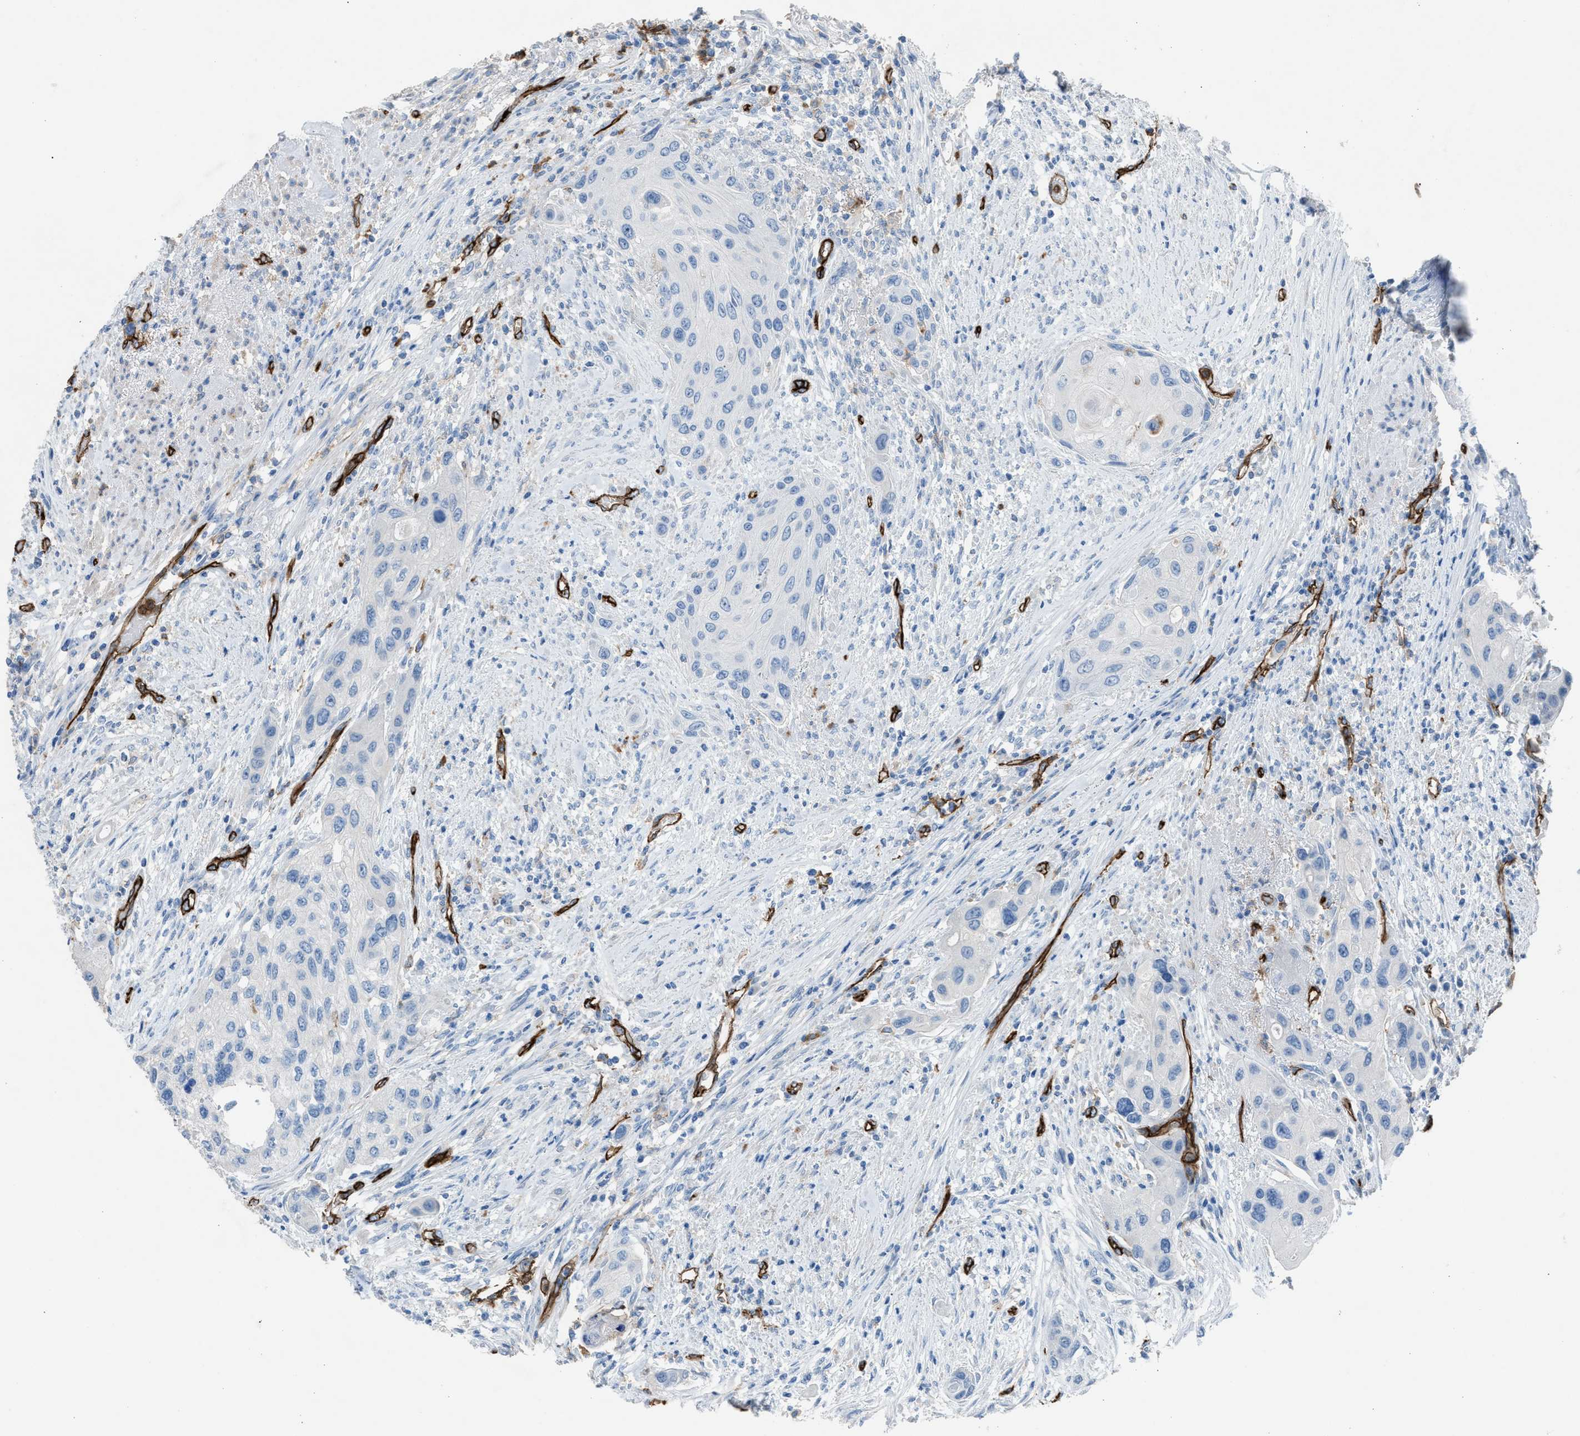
{"staining": {"intensity": "negative", "quantity": "none", "location": "none"}, "tissue": "urothelial cancer", "cell_type": "Tumor cells", "image_type": "cancer", "snomed": [{"axis": "morphology", "description": "Urothelial carcinoma, High grade"}, {"axis": "topography", "description": "Urinary bladder"}], "caption": "The histopathology image reveals no staining of tumor cells in urothelial cancer.", "gene": "DYSF", "patient": {"sex": "female", "age": 56}}